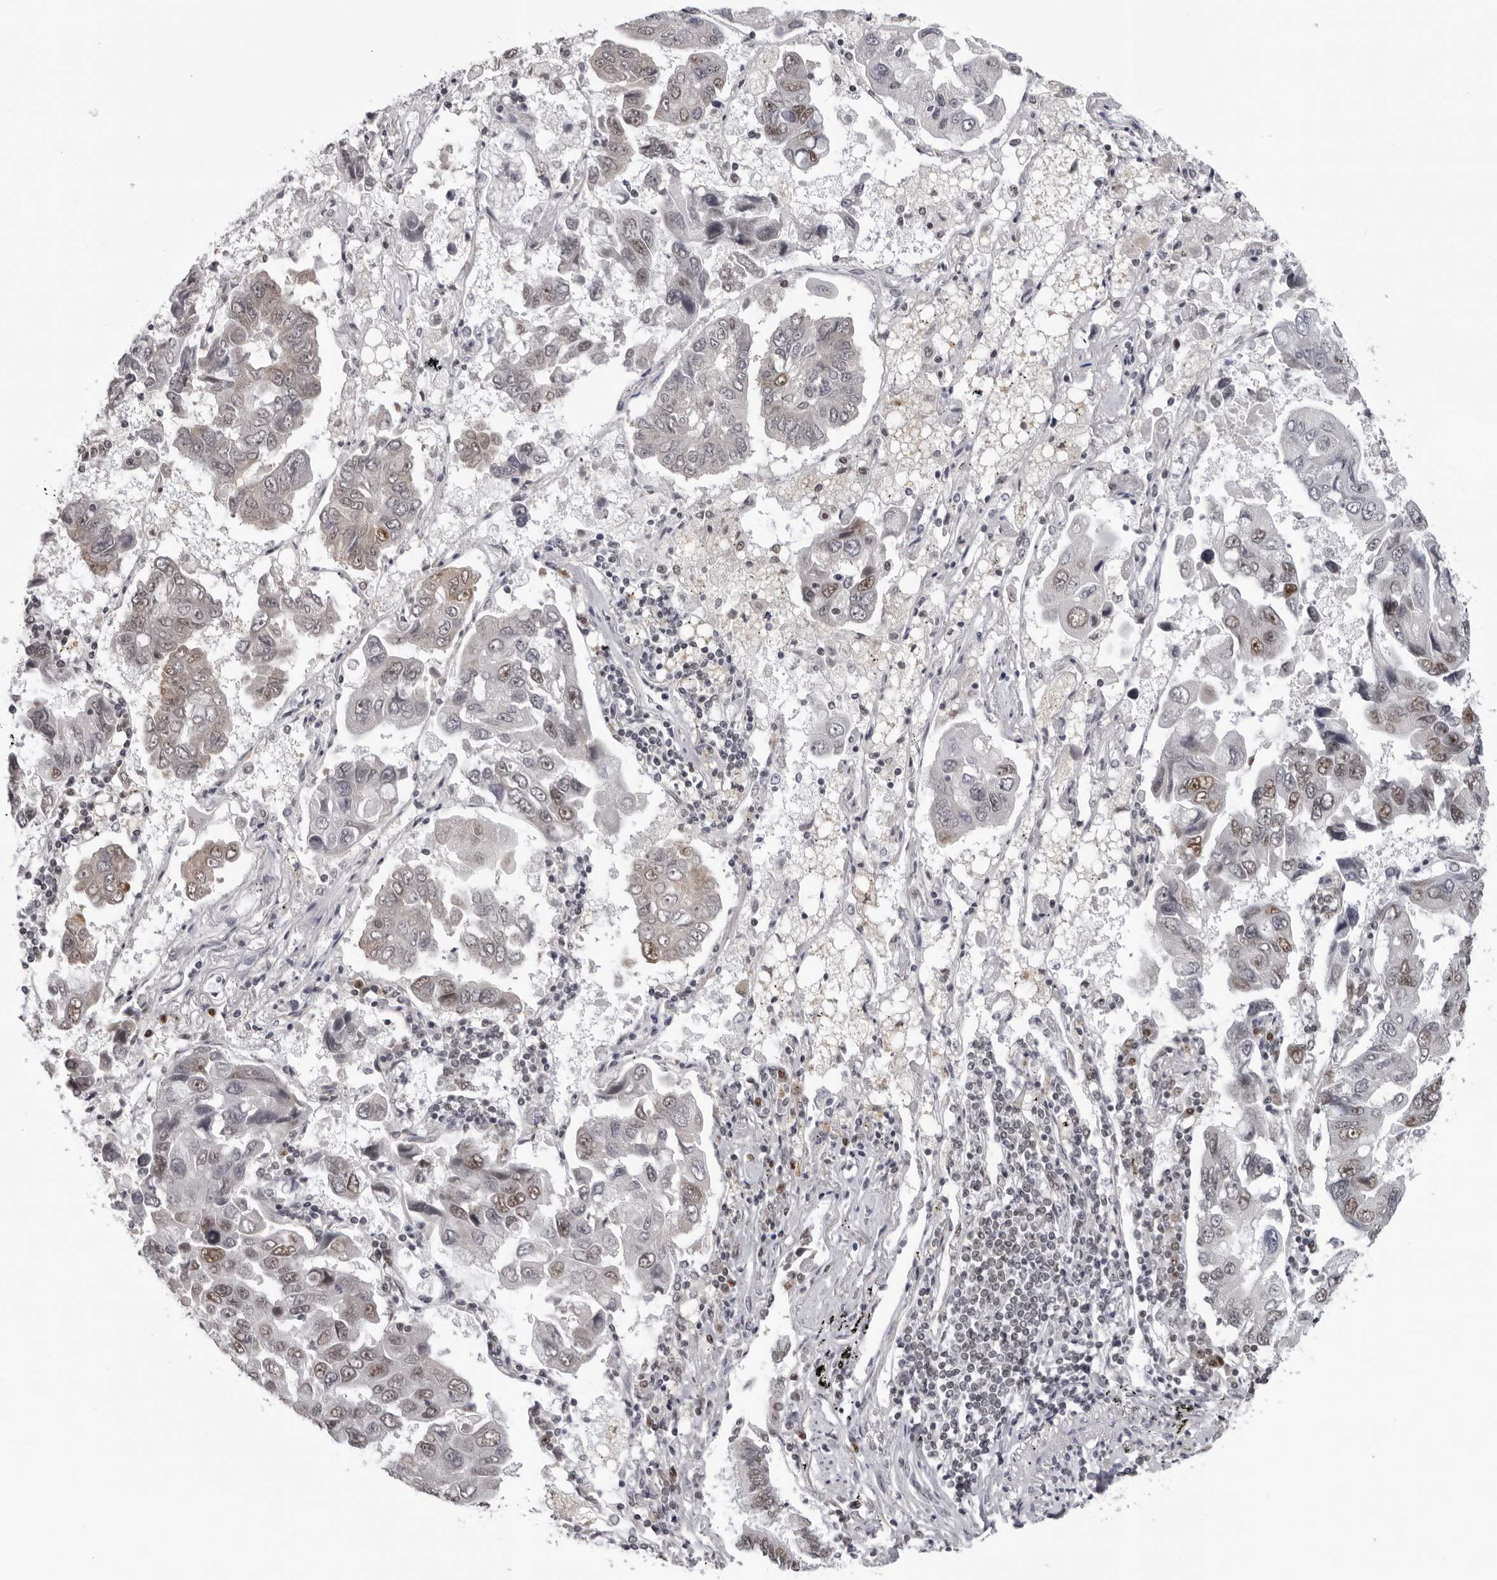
{"staining": {"intensity": "moderate", "quantity": "<25%", "location": "nuclear"}, "tissue": "lung cancer", "cell_type": "Tumor cells", "image_type": "cancer", "snomed": [{"axis": "morphology", "description": "Adenocarcinoma, NOS"}, {"axis": "topography", "description": "Lung"}], "caption": "High-magnification brightfield microscopy of adenocarcinoma (lung) stained with DAB (brown) and counterstained with hematoxylin (blue). tumor cells exhibit moderate nuclear positivity is seen in about<25% of cells.", "gene": "HEXIM2", "patient": {"sex": "male", "age": 64}}